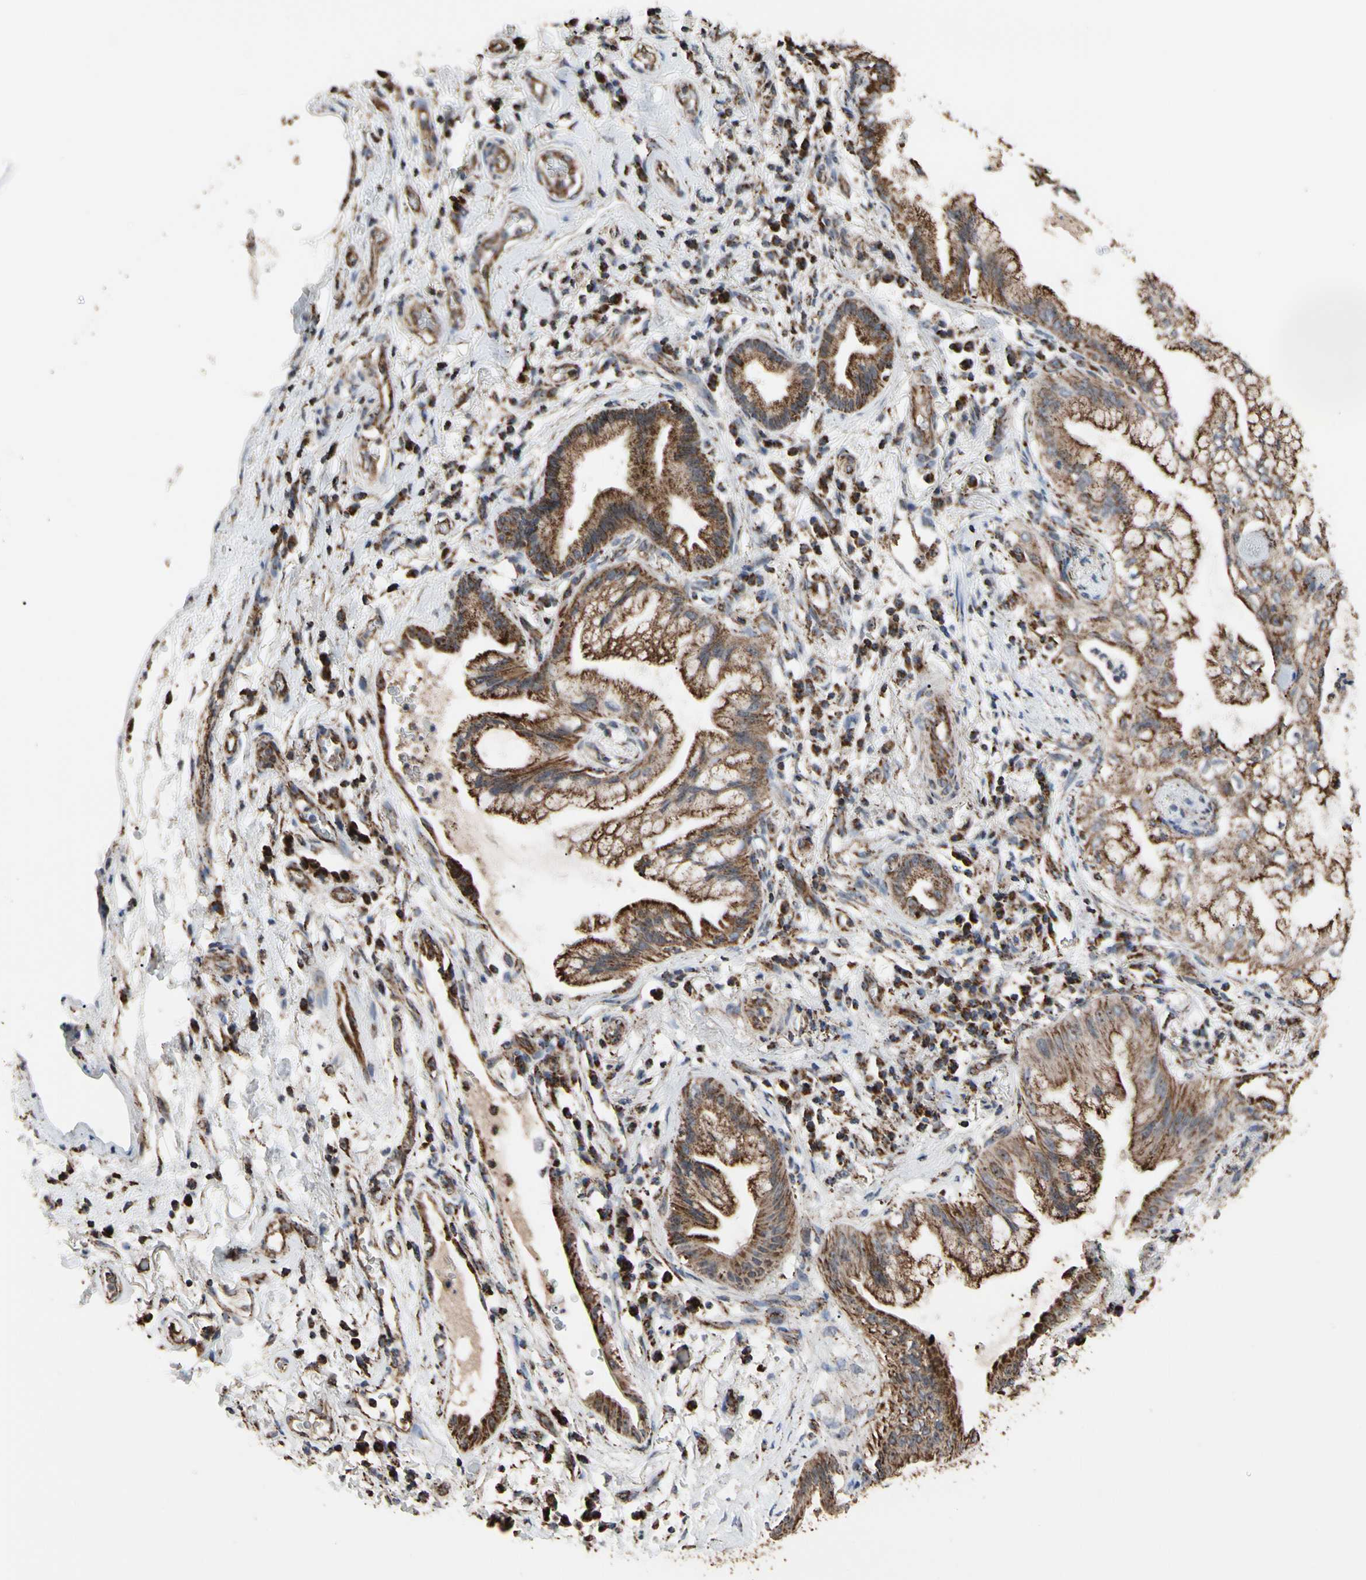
{"staining": {"intensity": "strong", "quantity": ">75%", "location": "cytoplasmic/membranous"}, "tissue": "lung cancer", "cell_type": "Tumor cells", "image_type": "cancer", "snomed": [{"axis": "morphology", "description": "Adenocarcinoma, NOS"}, {"axis": "topography", "description": "Lung"}], "caption": "An immunohistochemistry image of tumor tissue is shown. Protein staining in brown labels strong cytoplasmic/membranous positivity in lung cancer within tumor cells.", "gene": "FAM110B", "patient": {"sex": "female", "age": 70}}